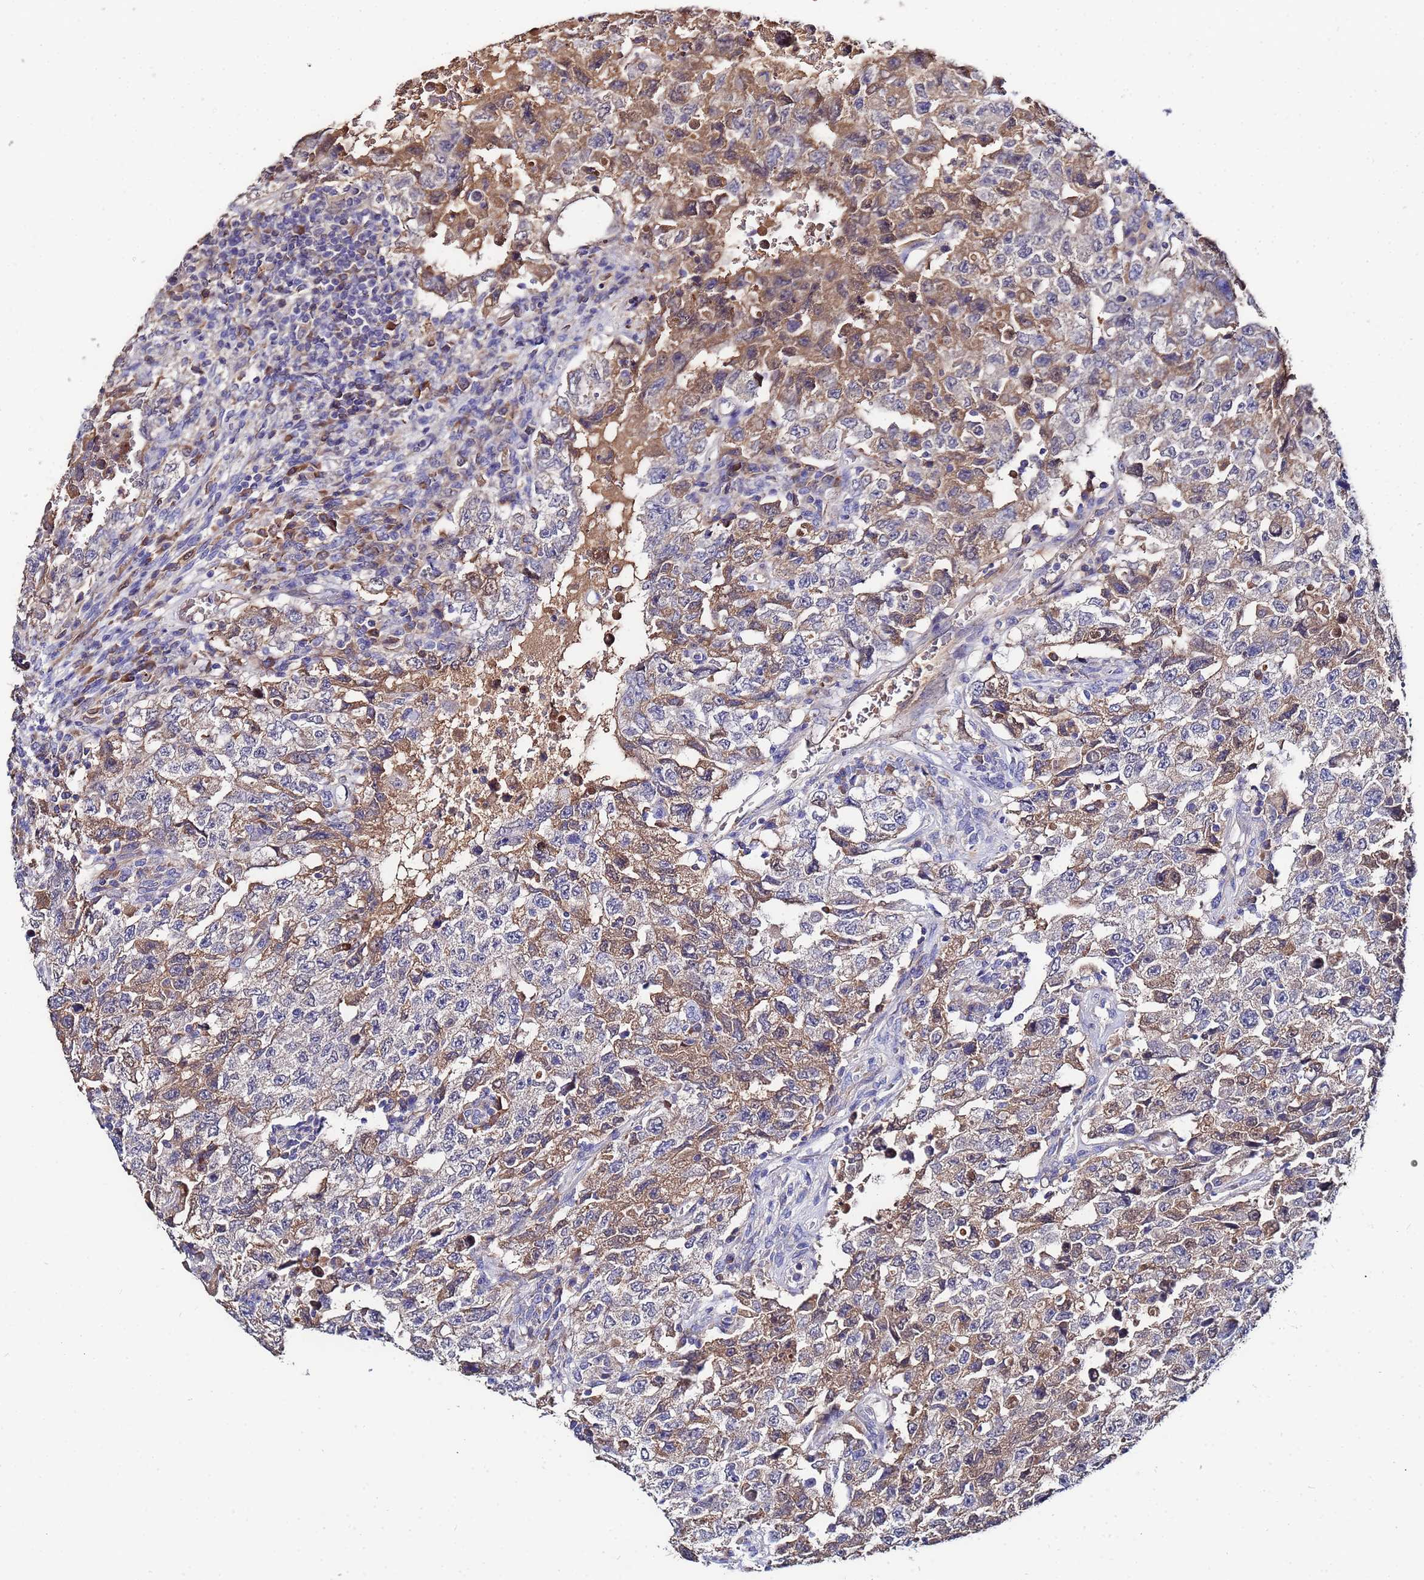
{"staining": {"intensity": "moderate", "quantity": "<25%", "location": "cytoplasmic/membranous,nuclear"}, "tissue": "testis cancer", "cell_type": "Tumor cells", "image_type": "cancer", "snomed": [{"axis": "morphology", "description": "Carcinoma, Embryonal, NOS"}, {"axis": "topography", "description": "Testis"}], "caption": "High-magnification brightfield microscopy of testis cancer stained with DAB (3,3'-diaminobenzidine) (brown) and counterstained with hematoxylin (blue). tumor cells exhibit moderate cytoplasmic/membranous and nuclear expression is present in about<25% of cells. (DAB (3,3'-diaminobenzidine) IHC, brown staining for protein, blue staining for nuclei).", "gene": "TCP10L", "patient": {"sex": "male", "age": 26}}